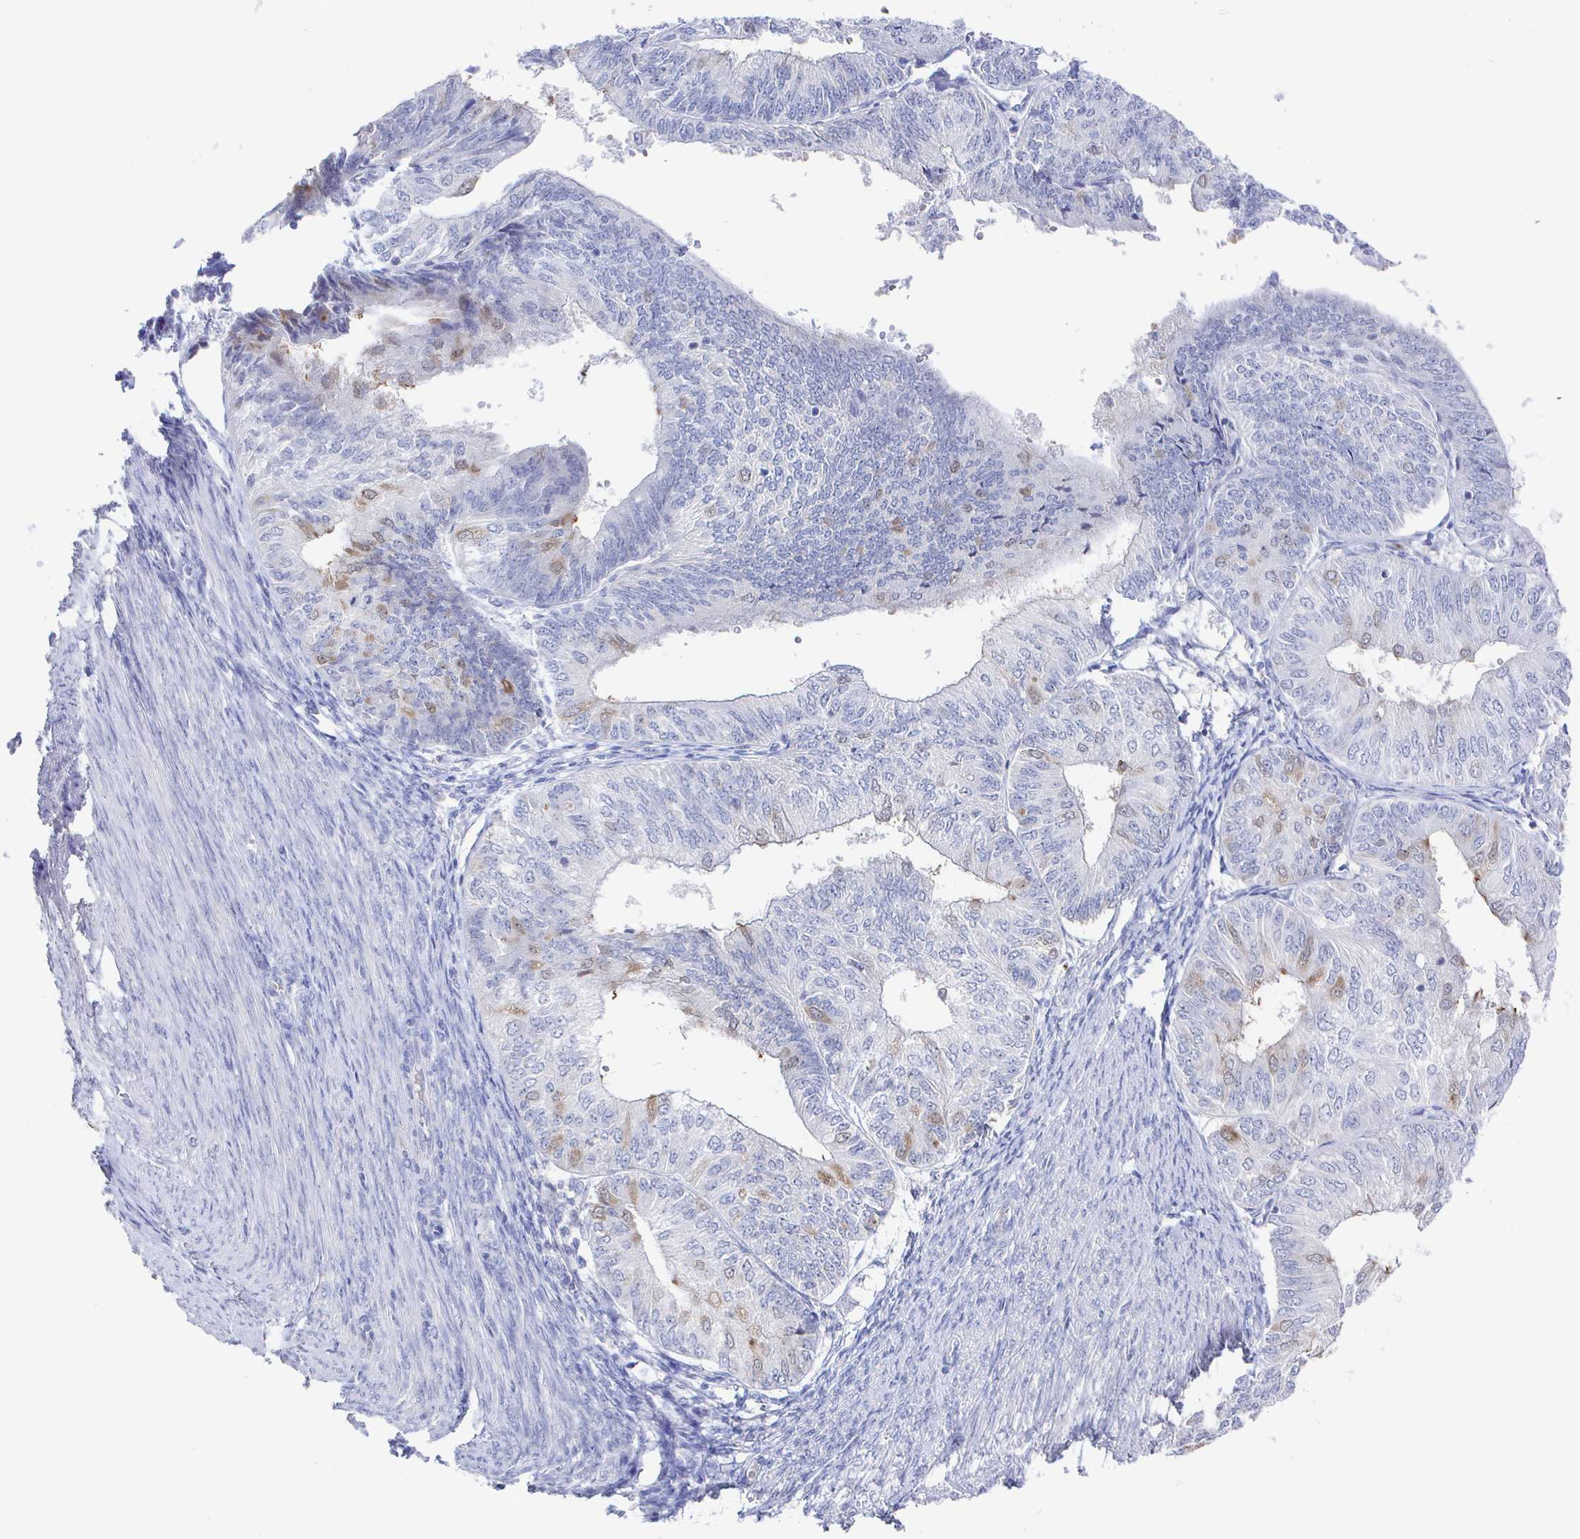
{"staining": {"intensity": "strong", "quantity": "<25%", "location": "cytoplasmic/membranous"}, "tissue": "endometrial cancer", "cell_type": "Tumor cells", "image_type": "cancer", "snomed": [{"axis": "morphology", "description": "Adenocarcinoma, NOS"}, {"axis": "topography", "description": "Endometrium"}], "caption": "Human endometrial cancer stained with a brown dye exhibits strong cytoplasmic/membranous positive positivity in about <25% of tumor cells.", "gene": "LRRC23", "patient": {"sex": "female", "age": 58}}